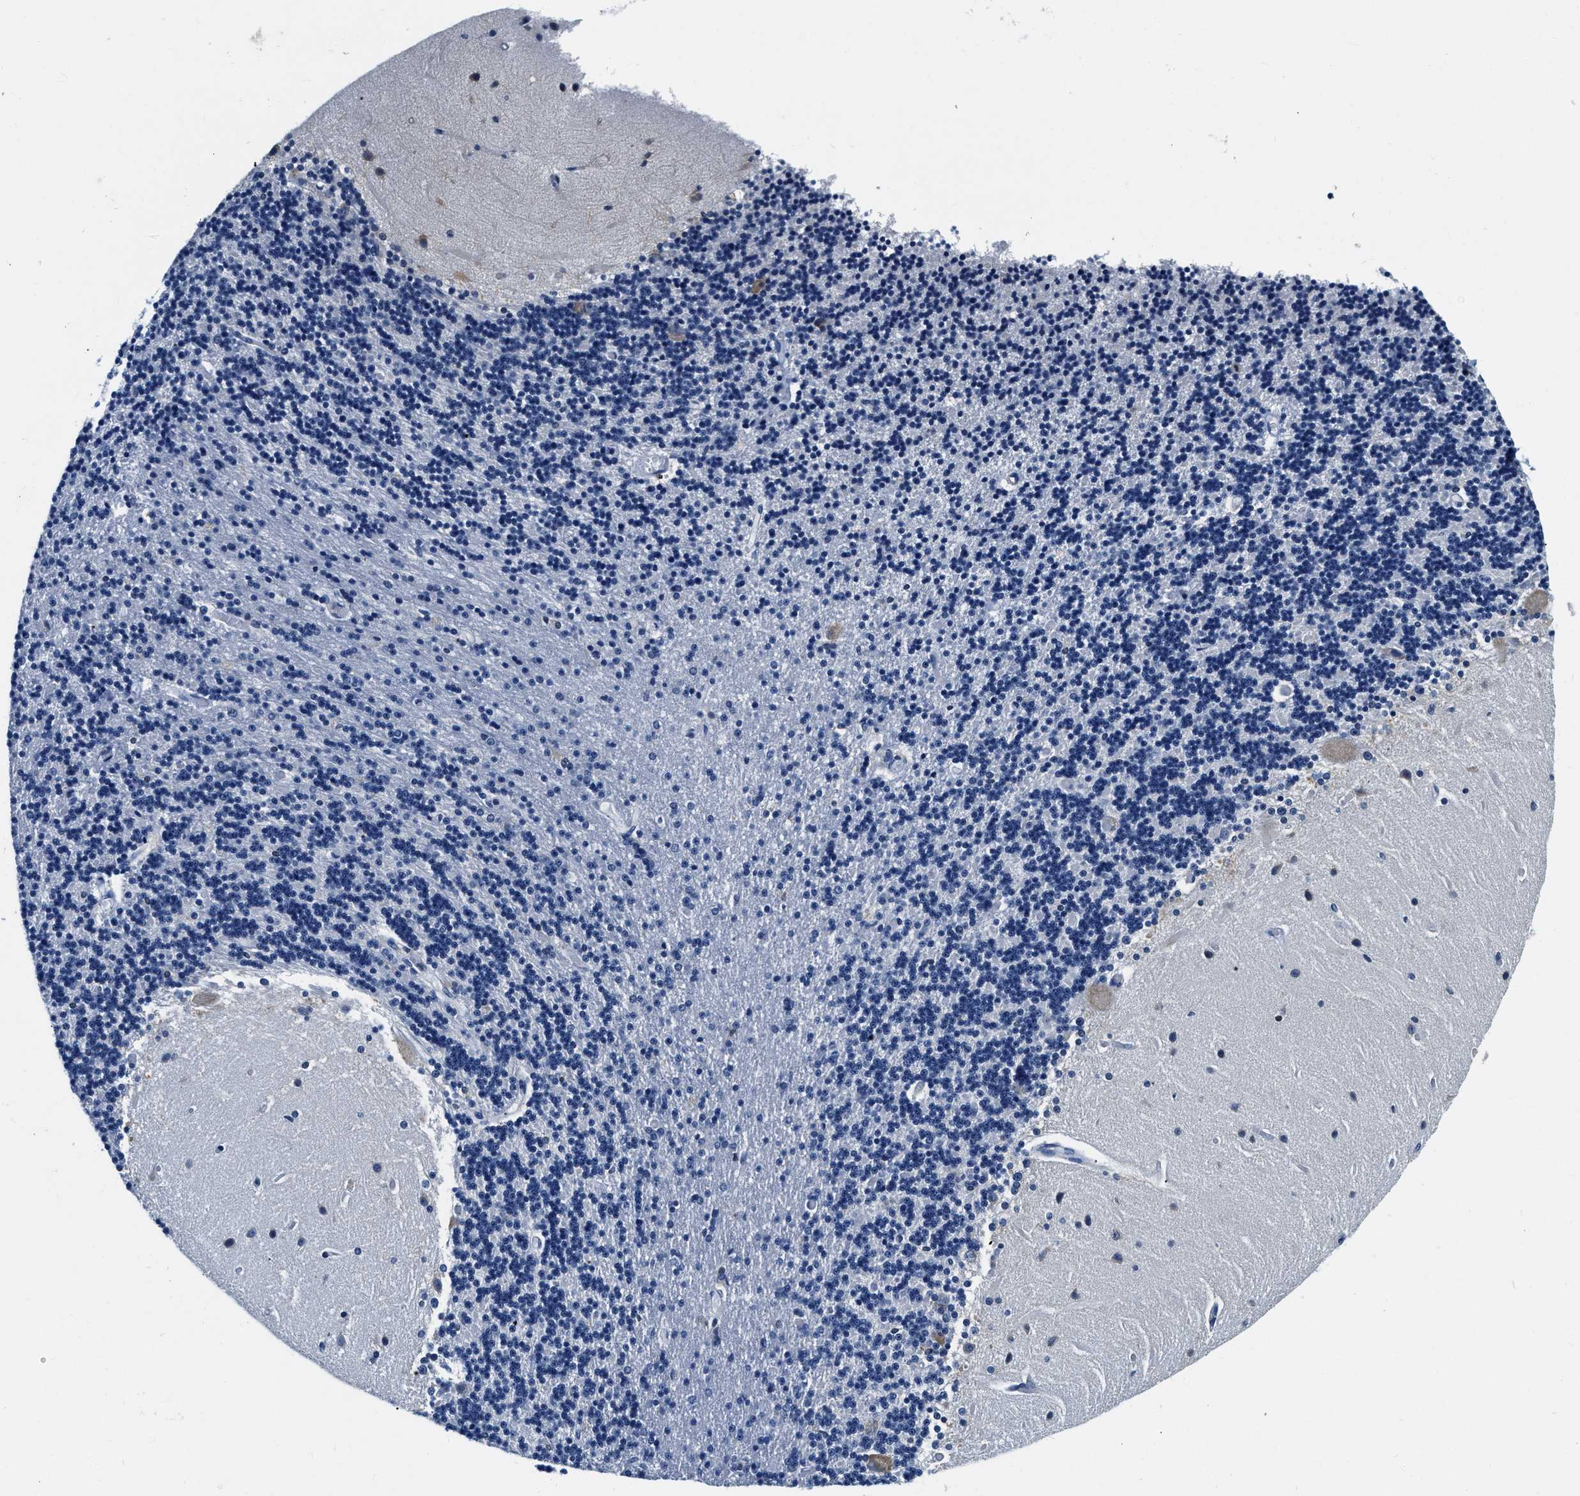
{"staining": {"intensity": "negative", "quantity": "none", "location": "none"}, "tissue": "cerebellum", "cell_type": "Cells in granular layer", "image_type": "normal", "snomed": [{"axis": "morphology", "description": "Normal tissue, NOS"}, {"axis": "topography", "description": "Cerebellum"}], "caption": "Benign cerebellum was stained to show a protein in brown. There is no significant positivity in cells in granular layer. (DAB IHC with hematoxylin counter stain).", "gene": "EIF2AK2", "patient": {"sex": "female", "age": 54}}